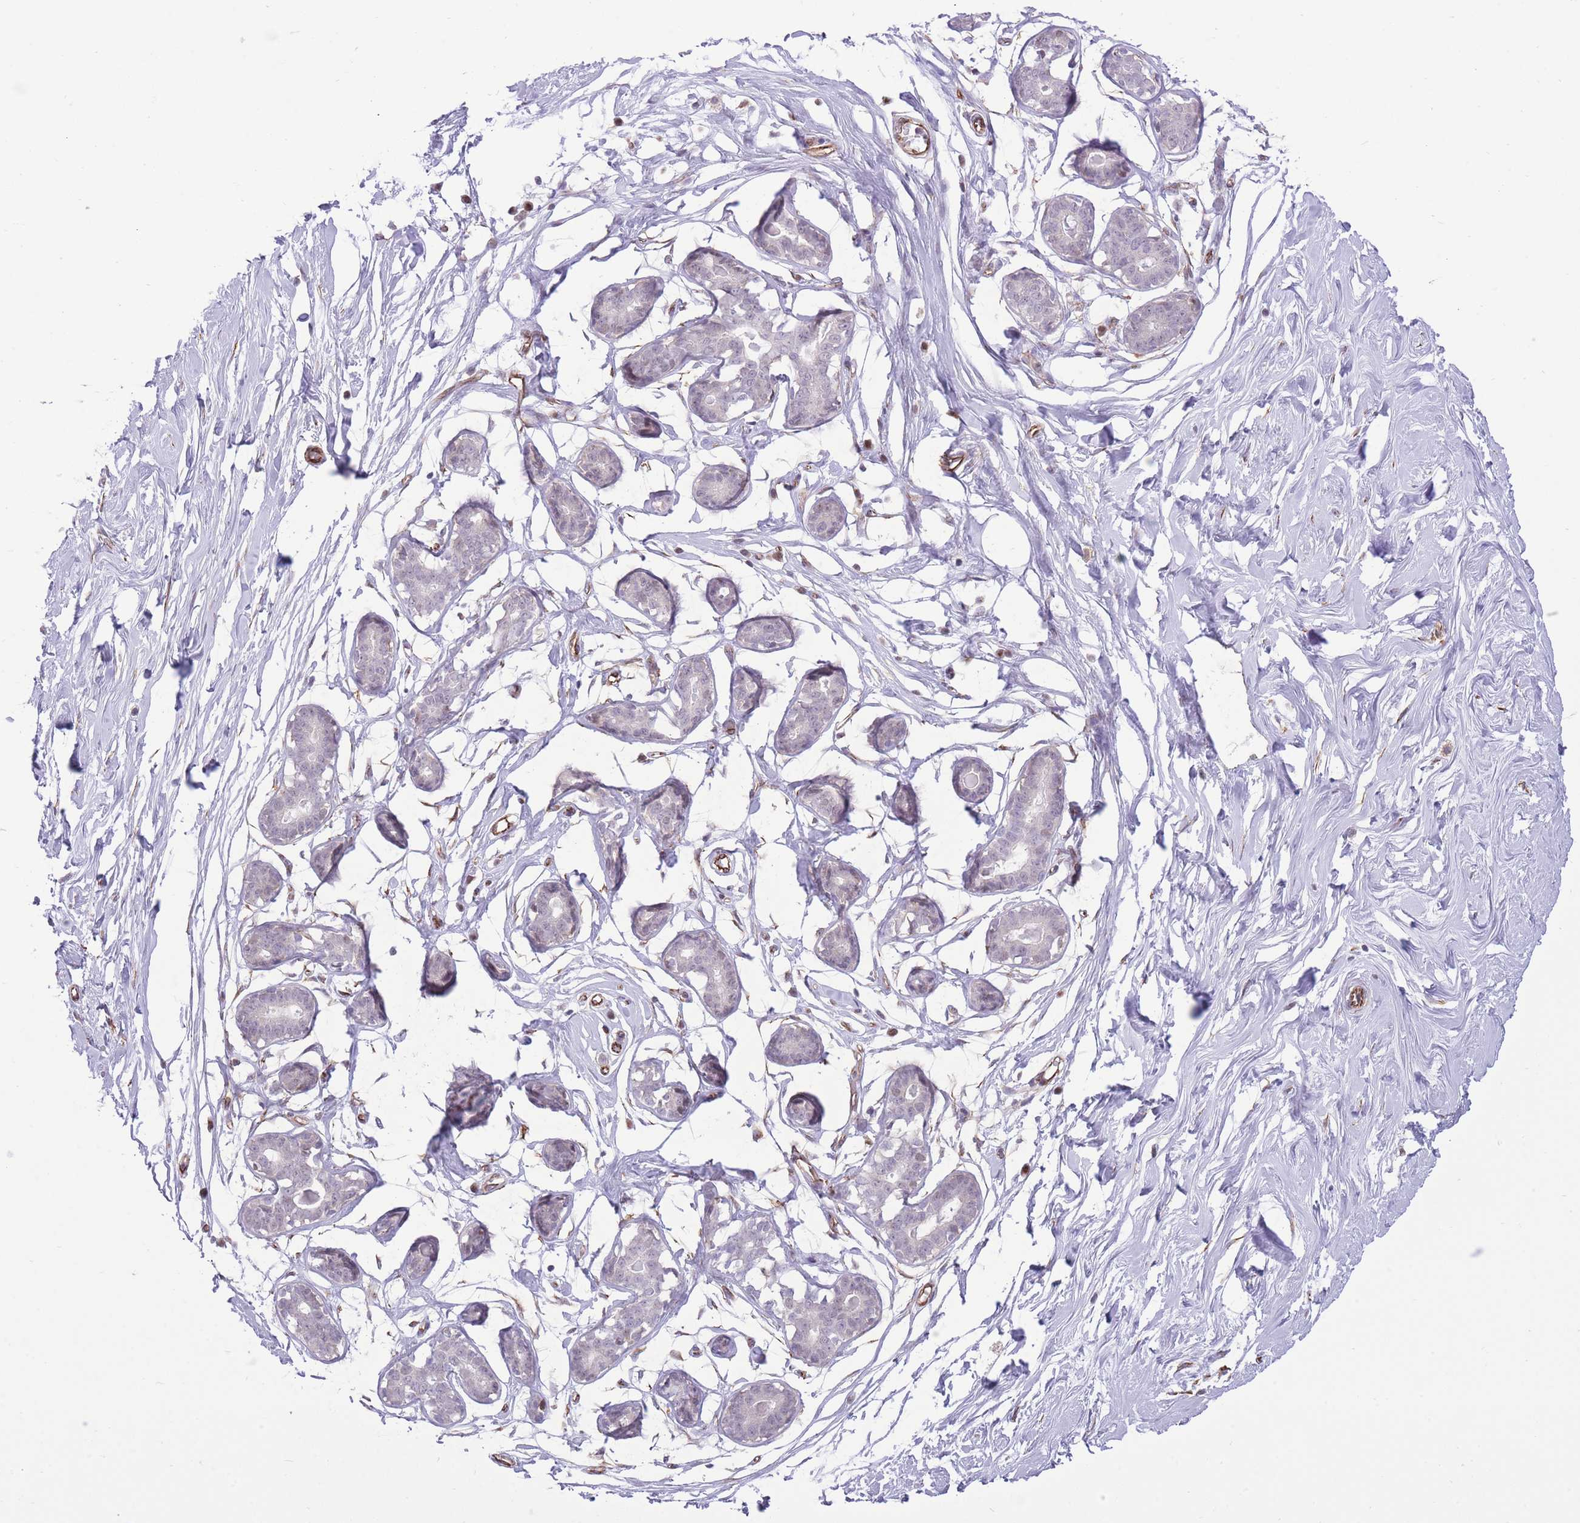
{"staining": {"intensity": "negative", "quantity": "none", "location": "none"}, "tissue": "breast", "cell_type": "Adipocytes", "image_type": "normal", "snomed": [{"axis": "morphology", "description": "Normal tissue, NOS"}, {"axis": "morphology", "description": "Adenoma, NOS"}, {"axis": "topography", "description": "Breast"}], "caption": "Breast stained for a protein using IHC demonstrates no staining adipocytes.", "gene": "ELL", "patient": {"sex": "female", "age": 23}}